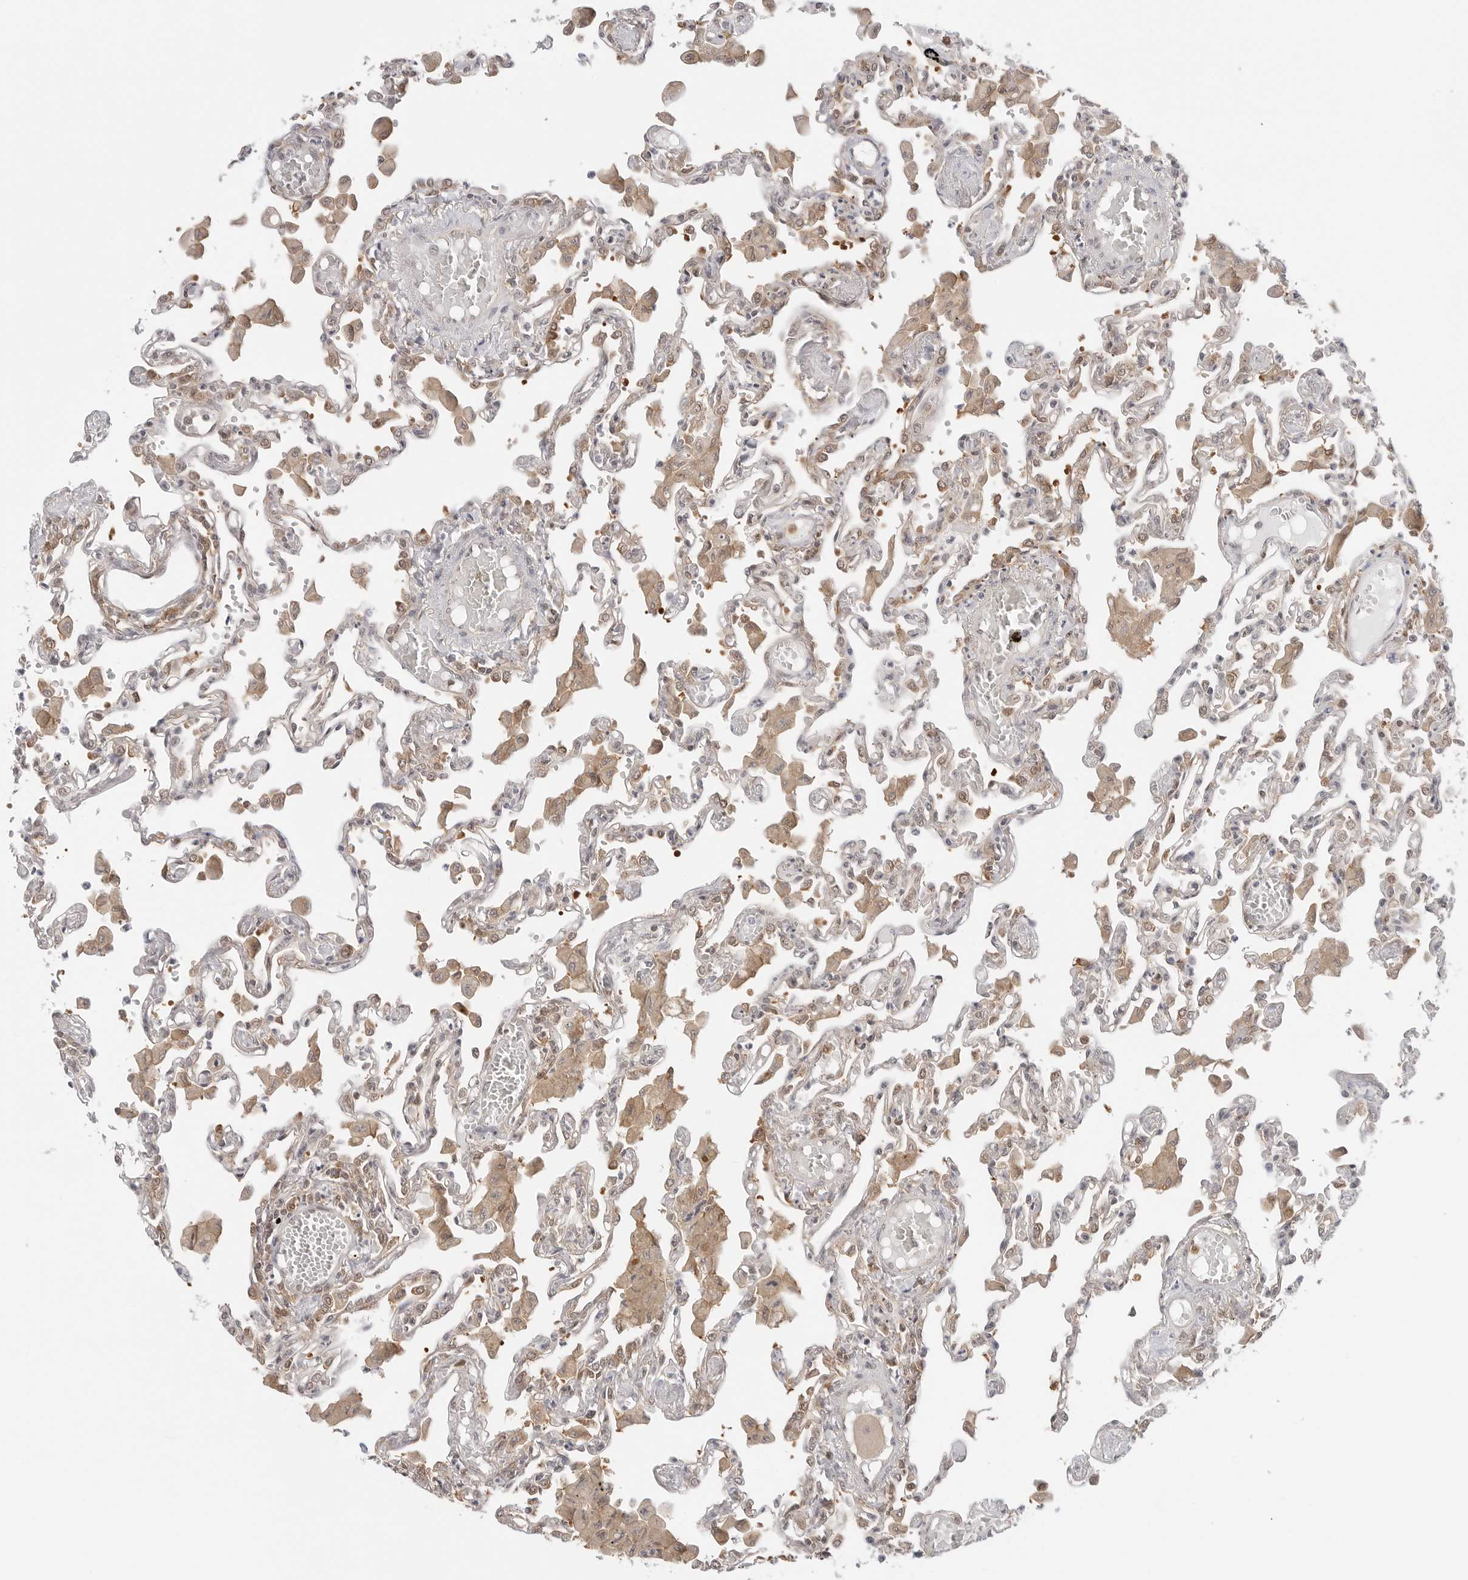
{"staining": {"intensity": "moderate", "quantity": "25%-75%", "location": "cytoplasmic/membranous,nuclear"}, "tissue": "lung", "cell_type": "Alveolar cells", "image_type": "normal", "snomed": [{"axis": "morphology", "description": "Normal tissue, NOS"}, {"axis": "topography", "description": "Bronchus"}, {"axis": "topography", "description": "Lung"}], "caption": "Immunohistochemistry of benign lung reveals medium levels of moderate cytoplasmic/membranous,nuclear expression in approximately 25%-75% of alveolar cells.", "gene": "NUDC", "patient": {"sex": "female", "age": 49}}